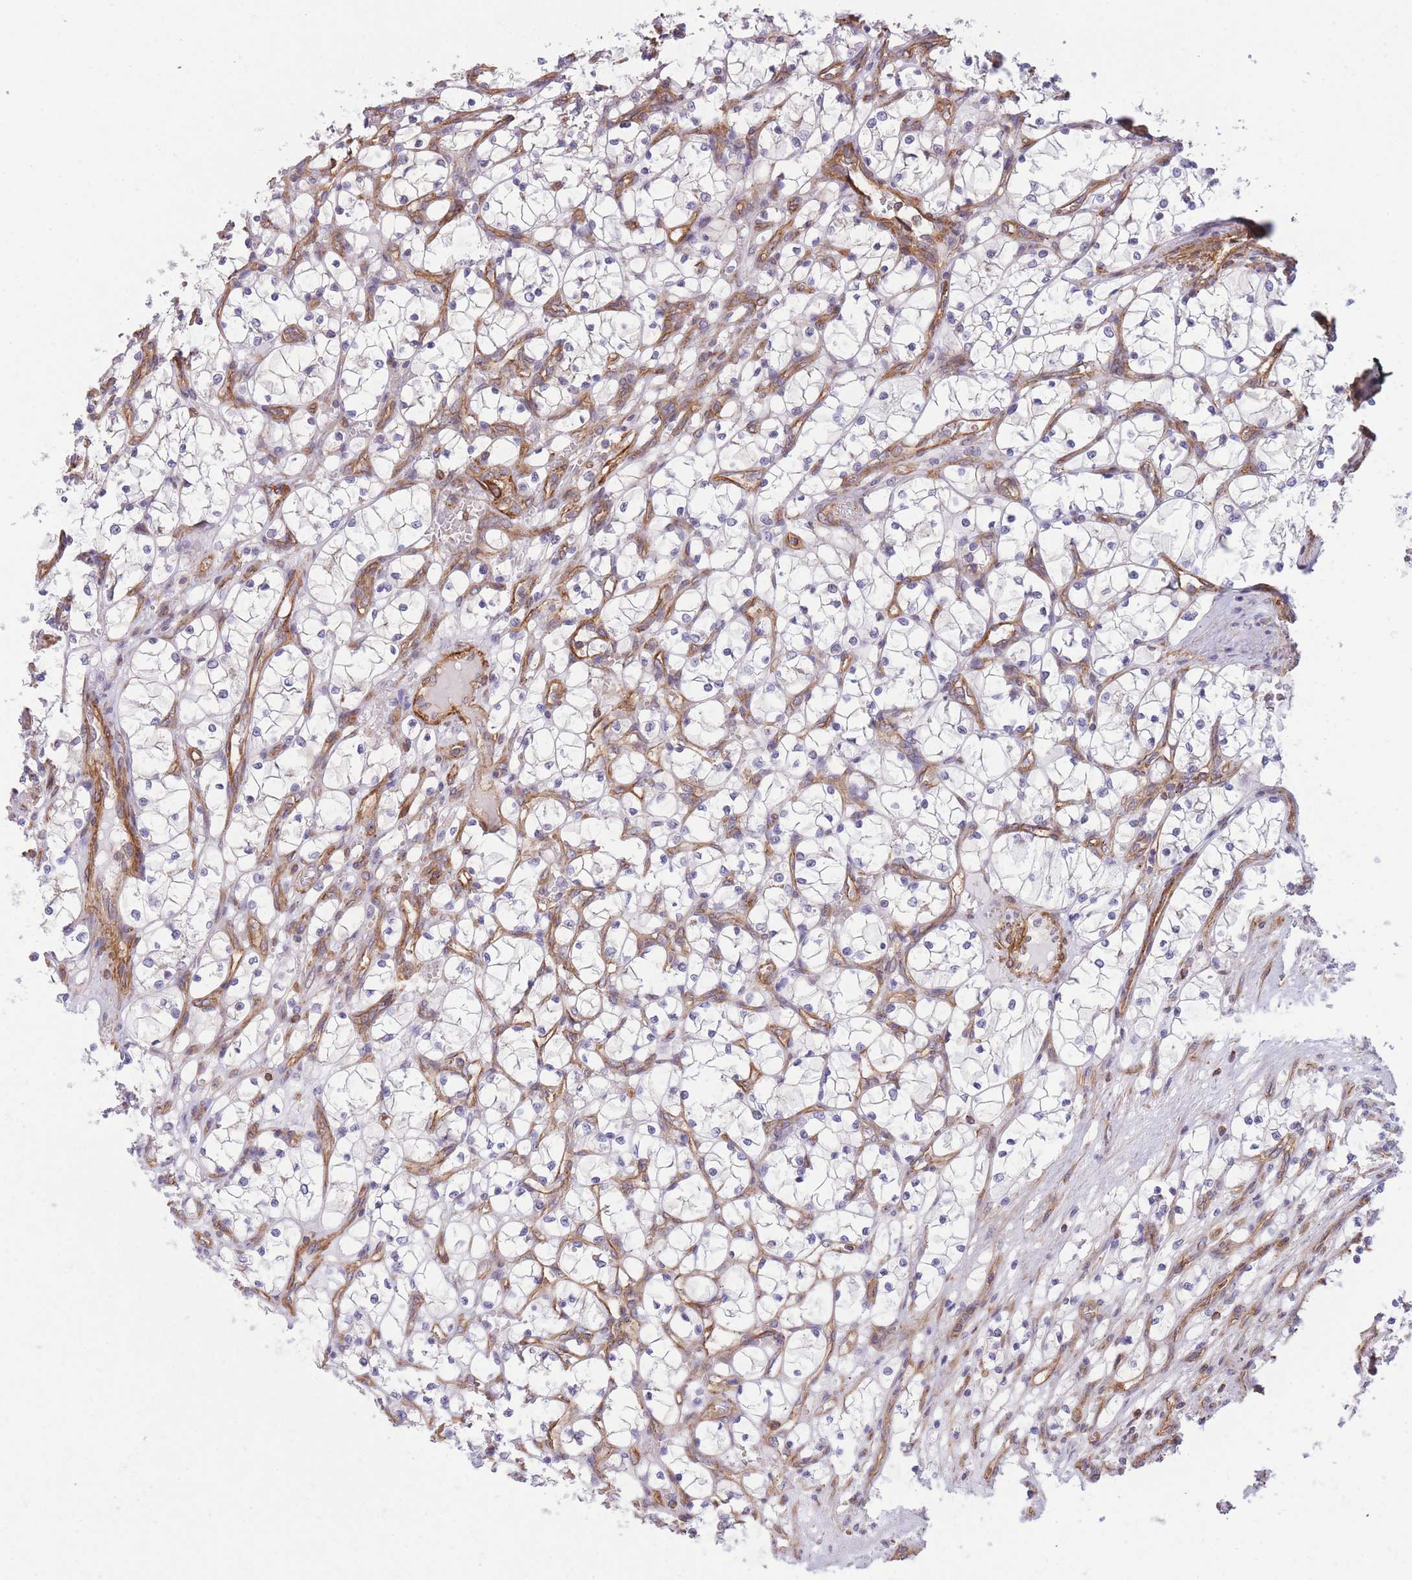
{"staining": {"intensity": "negative", "quantity": "none", "location": "none"}, "tissue": "renal cancer", "cell_type": "Tumor cells", "image_type": "cancer", "snomed": [{"axis": "morphology", "description": "Adenocarcinoma, NOS"}, {"axis": "topography", "description": "Kidney"}], "caption": "DAB immunohistochemical staining of renal cancer exhibits no significant staining in tumor cells. (Immunohistochemistry (ihc), brightfield microscopy, high magnification).", "gene": "CDC25B", "patient": {"sex": "female", "age": 69}}